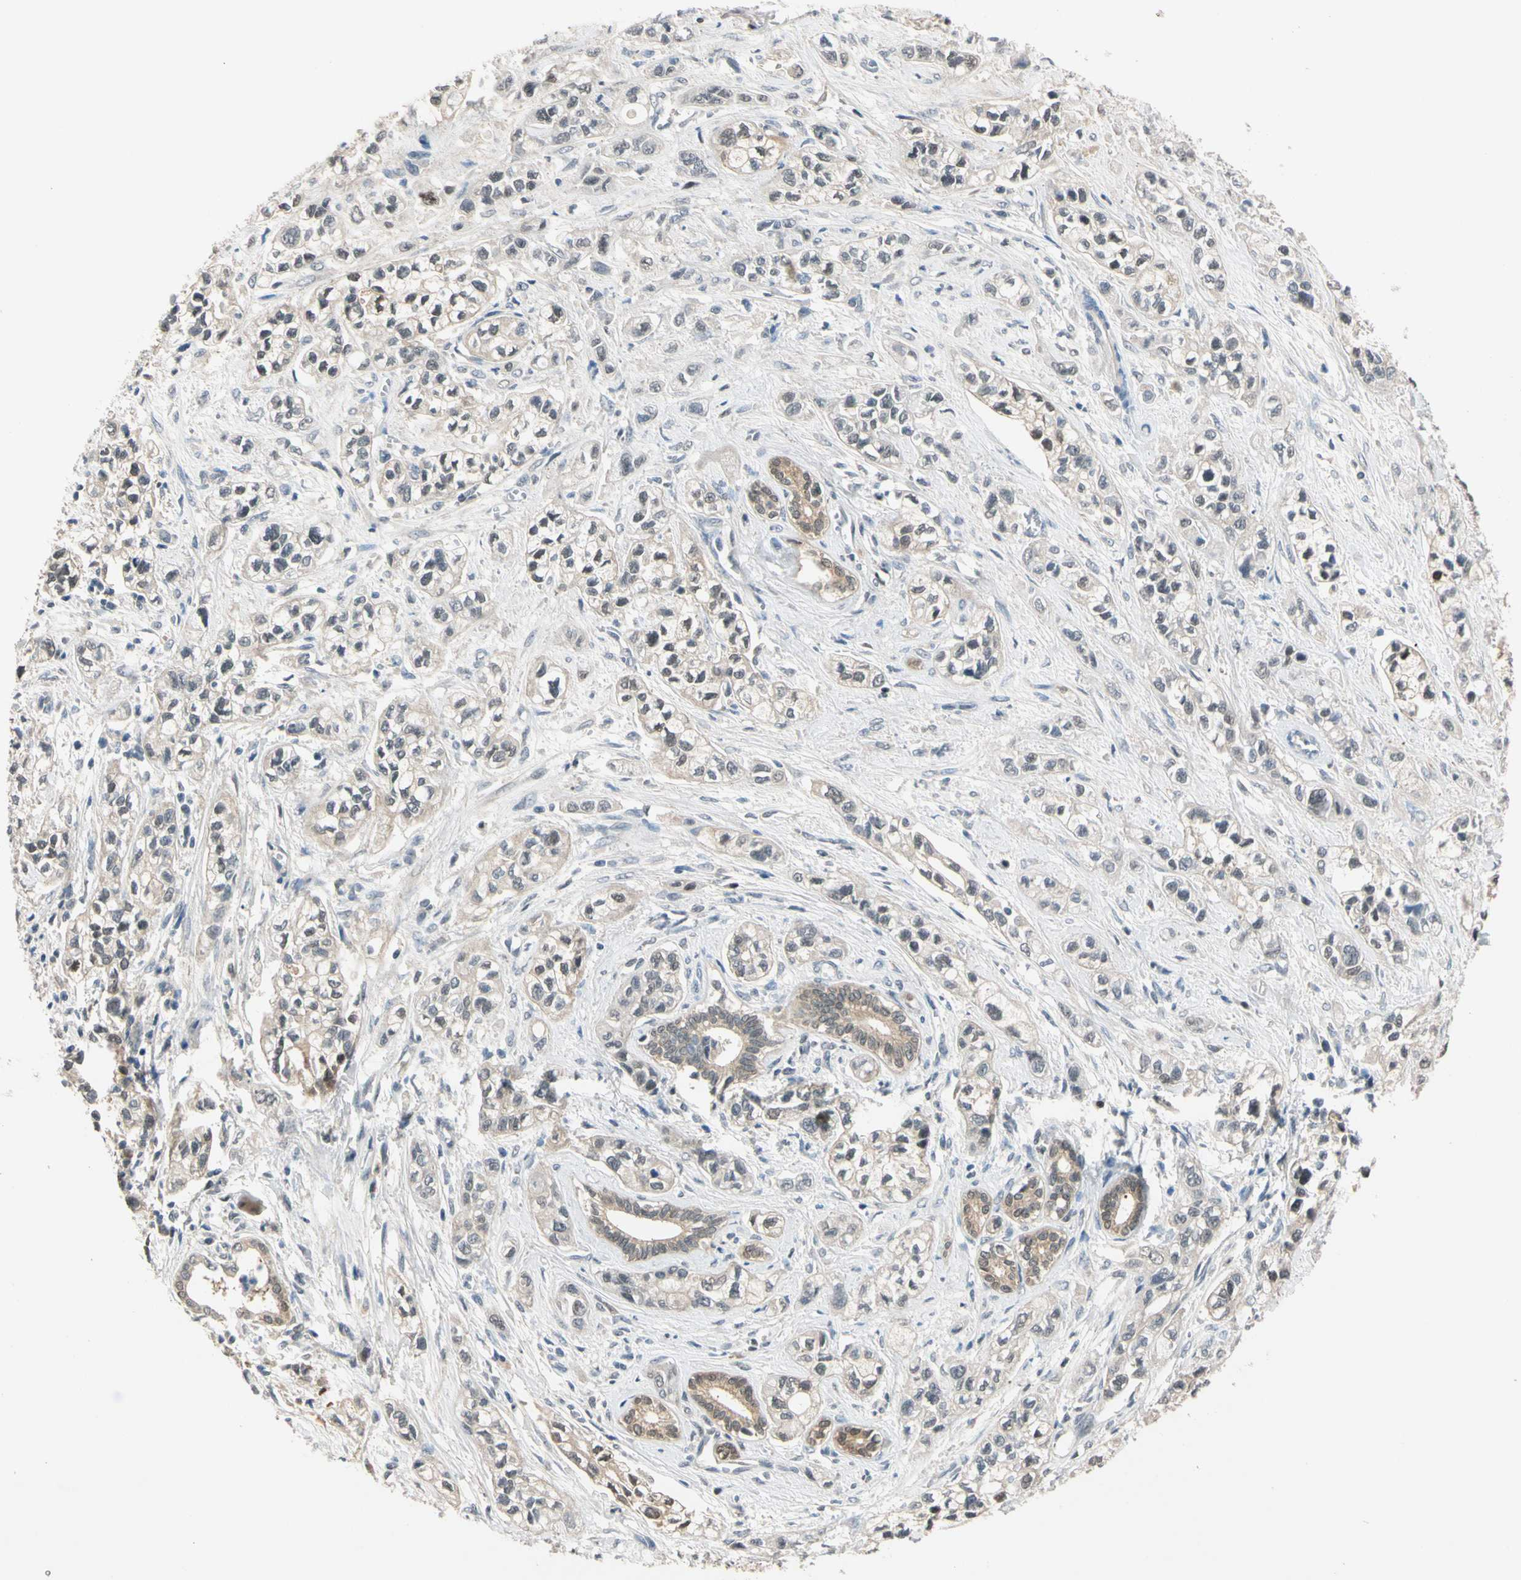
{"staining": {"intensity": "moderate", "quantity": "25%-75%", "location": "cytoplasmic/membranous,nuclear"}, "tissue": "pancreatic cancer", "cell_type": "Tumor cells", "image_type": "cancer", "snomed": [{"axis": "morphology", "description": "Adenocarcinoma, NOS"}, {"axis": "topography", "description": "Pancreas"}], "caption": "The immunohistochemical stain shows moderate cytoplasmic/membranous and nuclear positivity in tumor cells of pancreatic cancer tissue.", "gene": "RIOX2", "patient": {"sex": "male", "age": 74}}